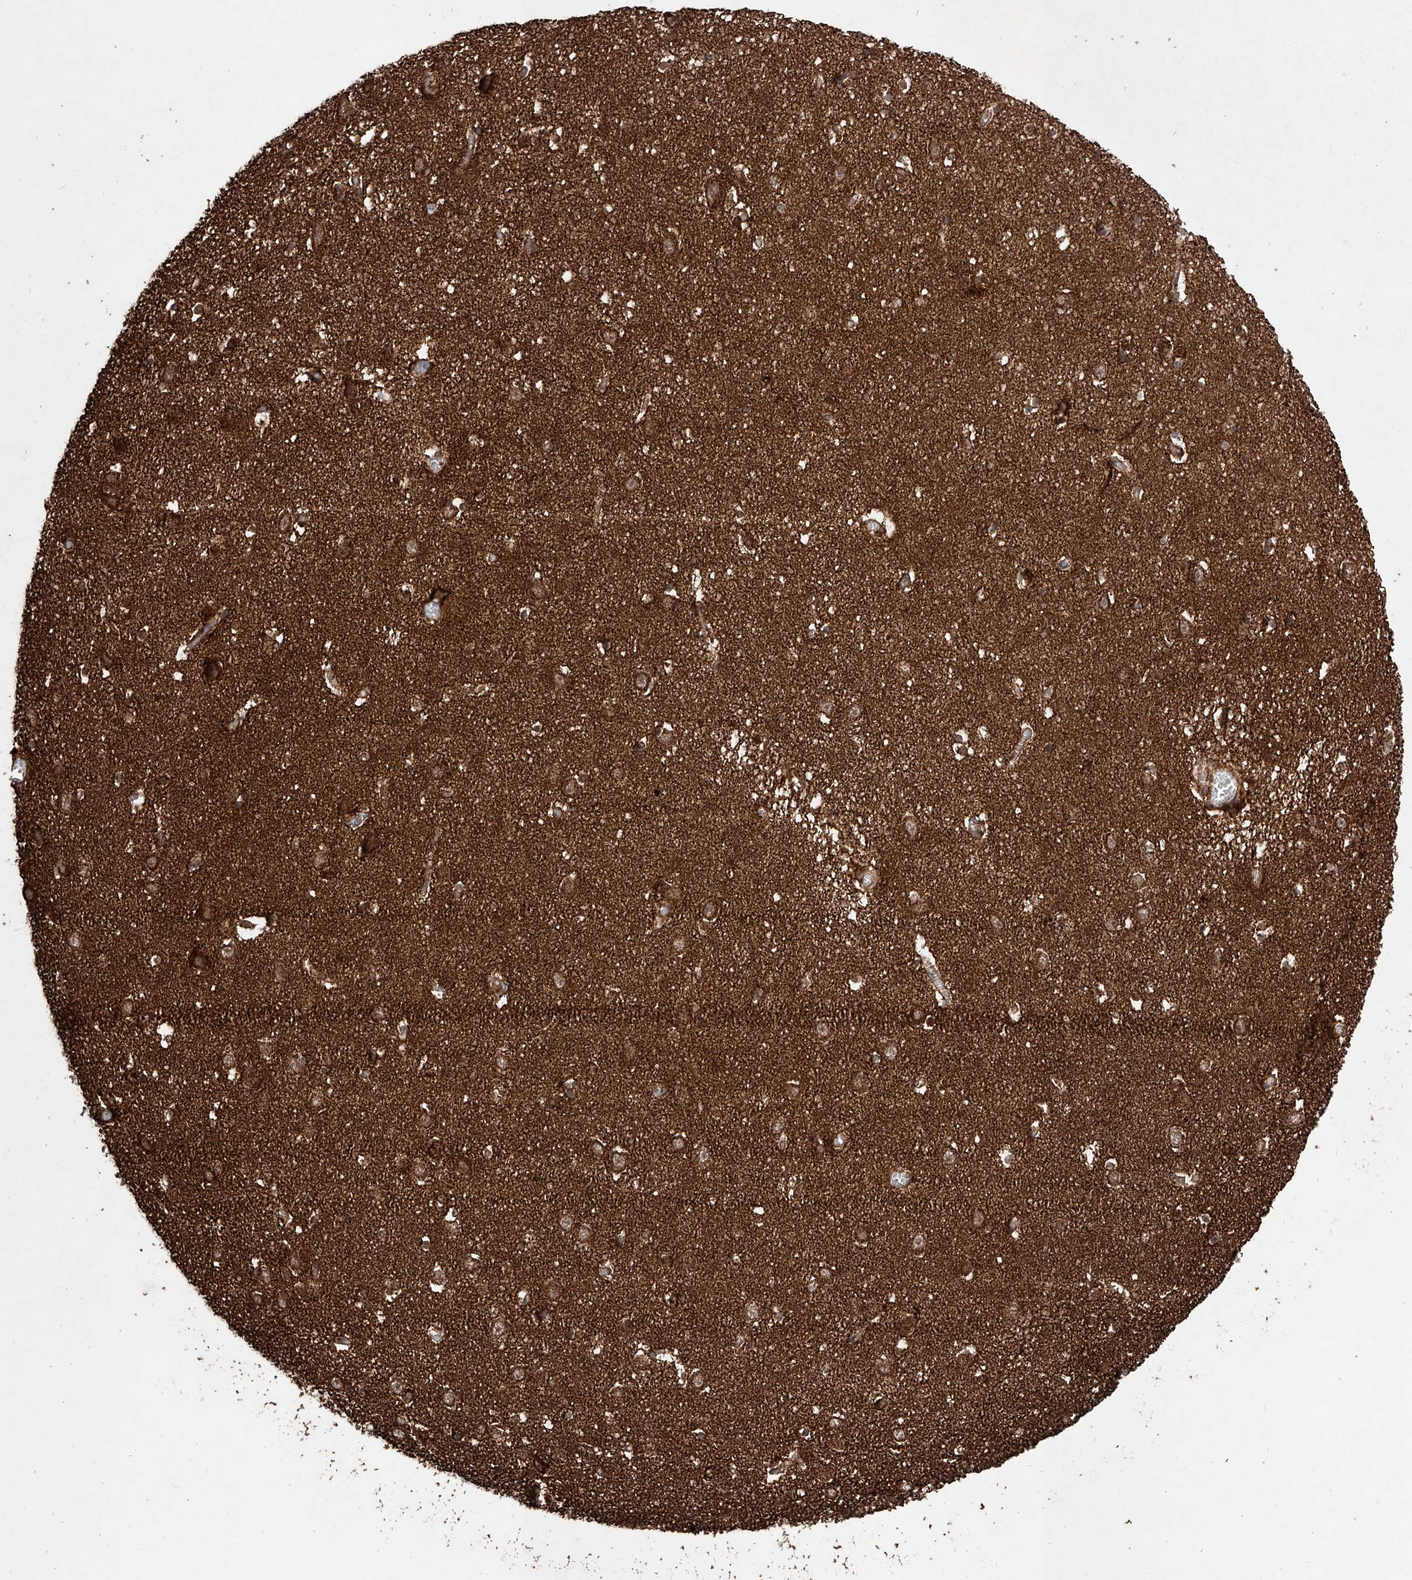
{"staining": {"intensity": "moderate", "quantity": ">75%", "location": "cytoplasmic/membranous"}, "tissue": "hippocampus", "cell_type": "Glial cells", "image_type": "normal", "snomed": [{"axis": "morphology", "description": "Normal tissue, NOS"}, {"axis": "topography", "description": "Hippocampus"}], "caption": "Brown immunohistochemical staining in benign hippocampus displays moderate cytoplasmic/membranous expression in about >75% of glial cells. (DAB (3,3'-diaminobenzidine) = brown stain, brightfield microscopy at high magnification).", "gene": "PISD", "patient": {"sex": "female", "age": 64}}